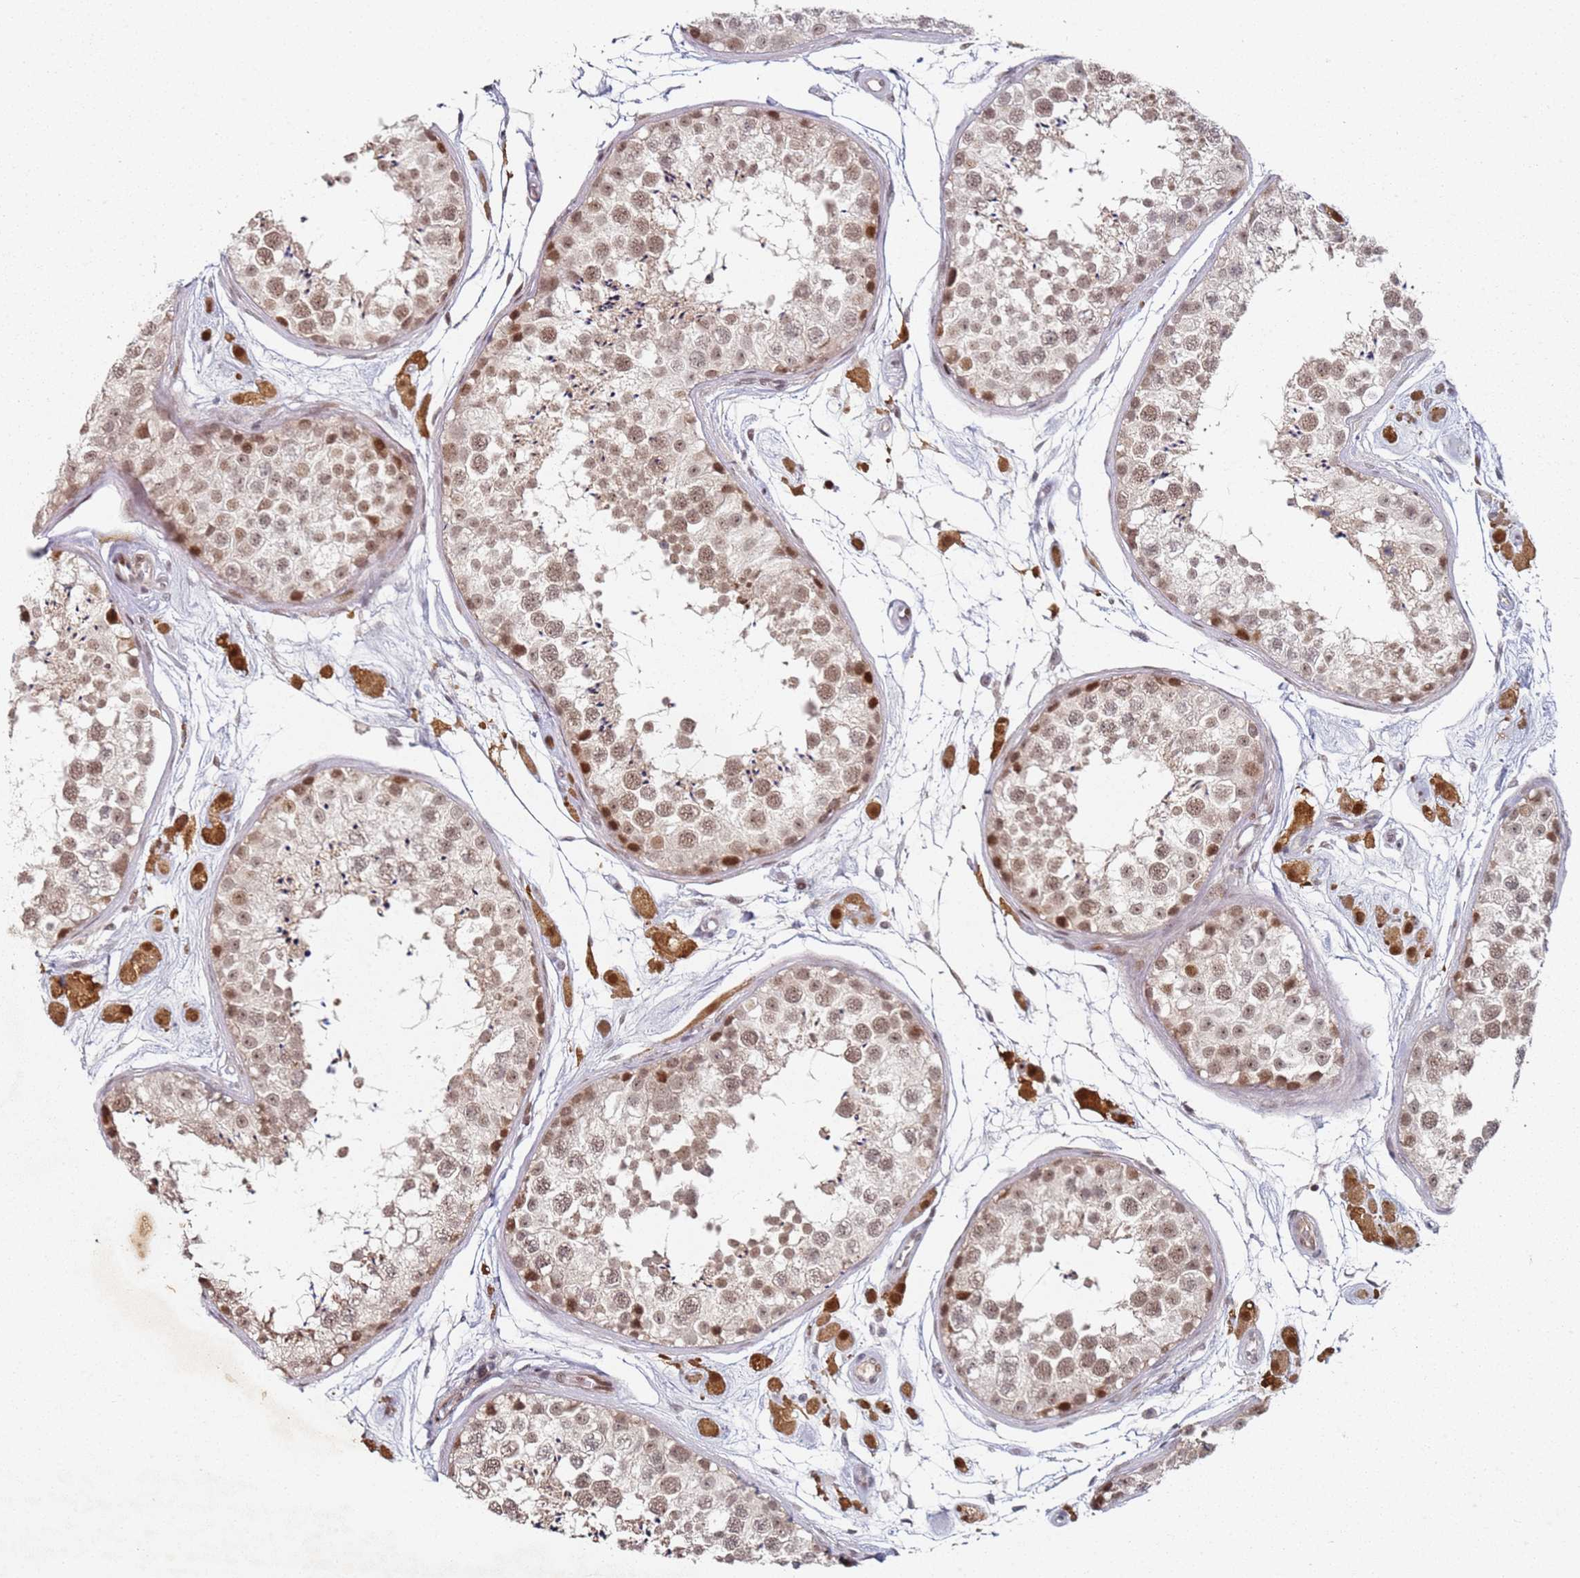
{"staining": {"intensity": "moderate", "quantity": ">75%", "location": "nuclear"}, "tissue": "testis", "cell_type": "Cells in seminiferous ducts", "image_type": "normal", "snomed": [{"axis": "morphology", "description": "Normal tissue, NOS"}, {"axis": "topography", "description": "Testis"}], "caption": "Testis stained for a protein (brown) displays moderate nuclear positive positivity in approximately >75% of cells in seminiferous ducts.", "gene": "ATF6B", "patient": {"sex": "male", "age": 25}}